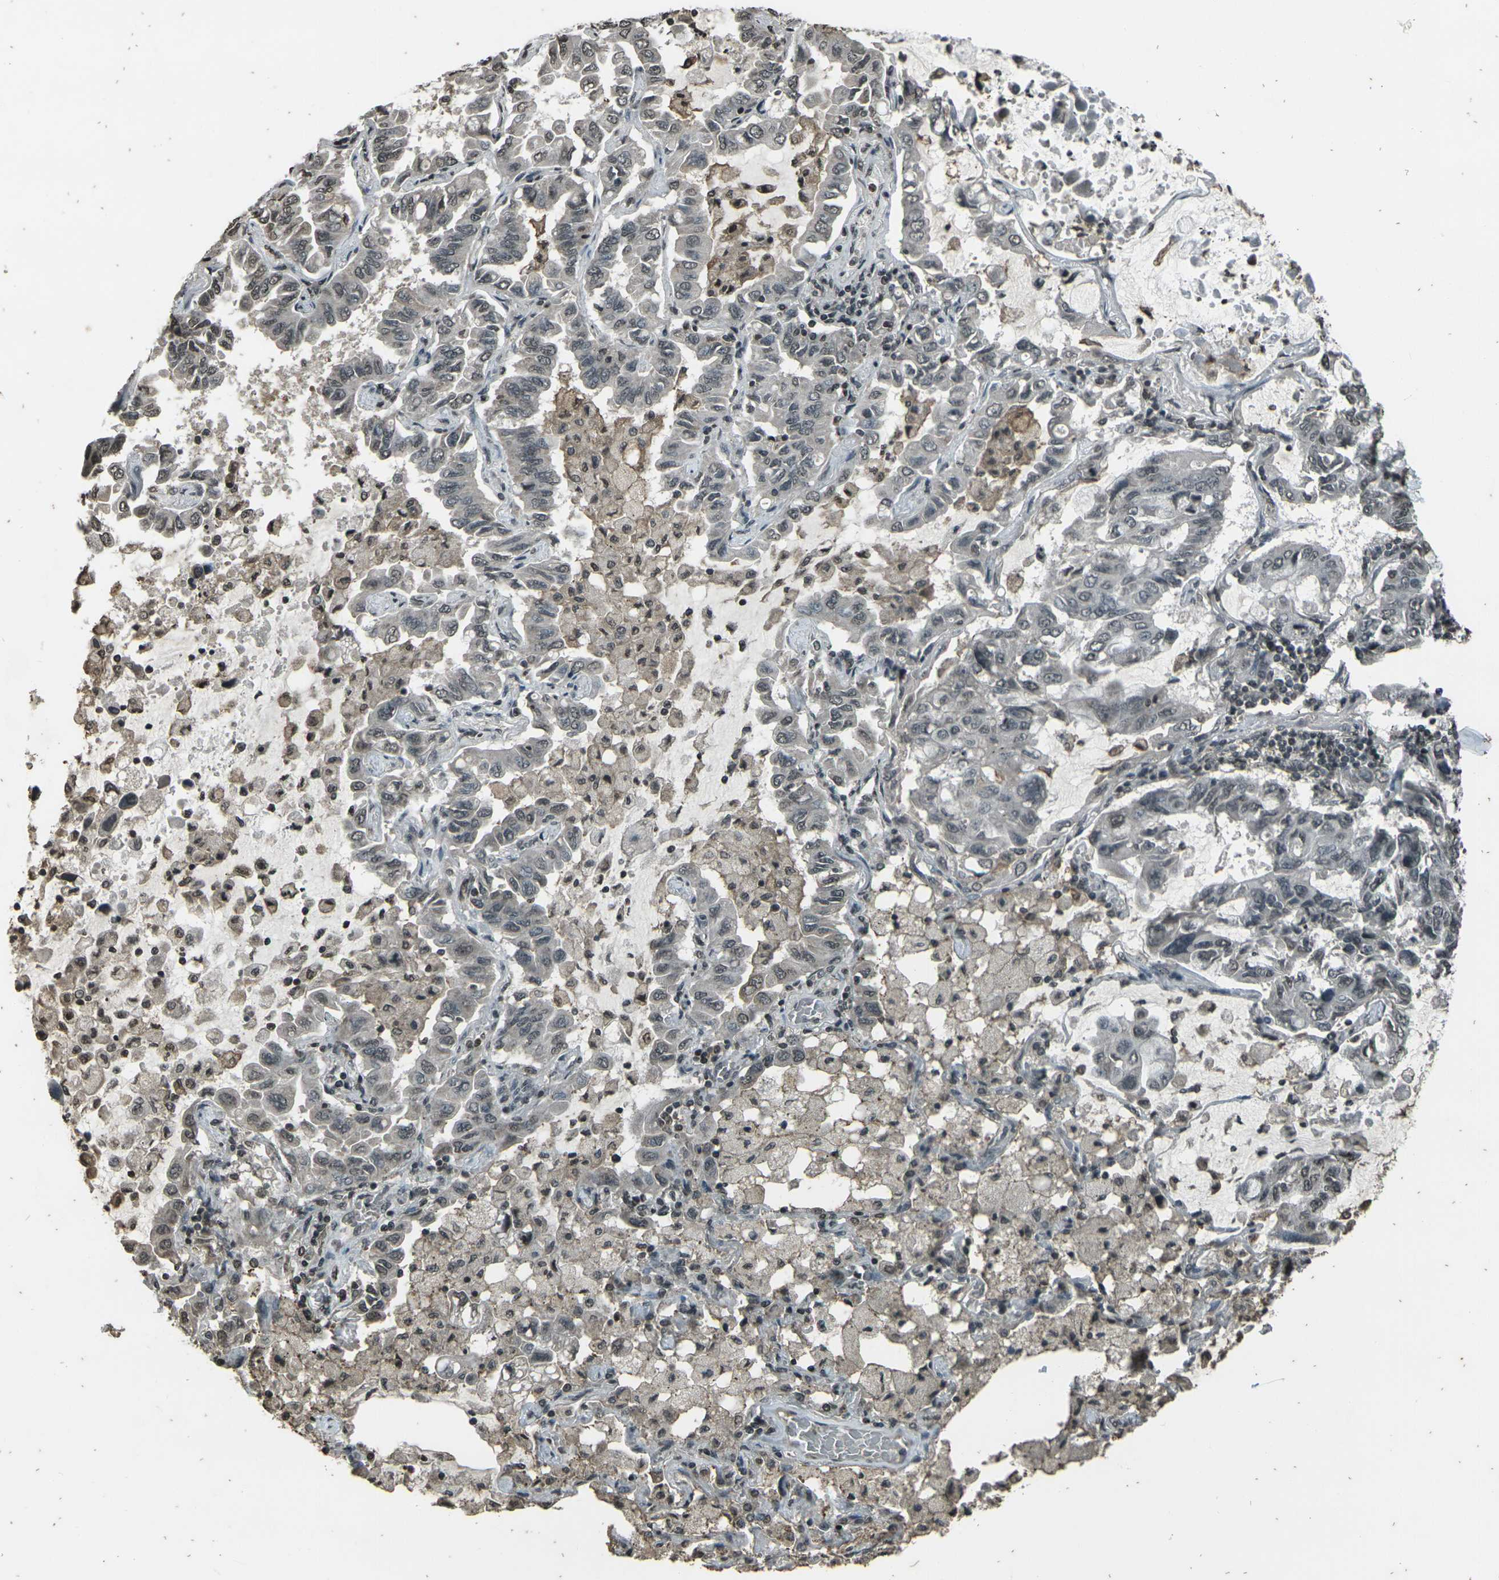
{"staining": {"intensity": "weak", "quantity": "<25%", "location": "nuclear"}, "tissue": "lung cancer", "cell_type": "Tumor cells", "image_type": "cancer", "snomed": [{"axis": "morphology", "description": "Adenocarcinoma, NOS"}, {"axis": "topography", "description": "Lung"}], "caption": "Adenocarcinoma (lung) was stained to show a protein in brown. There is no significant expression in tumor cells.", "gene": "PRPF8", "patient": {"sex": "male", "age": 64}}